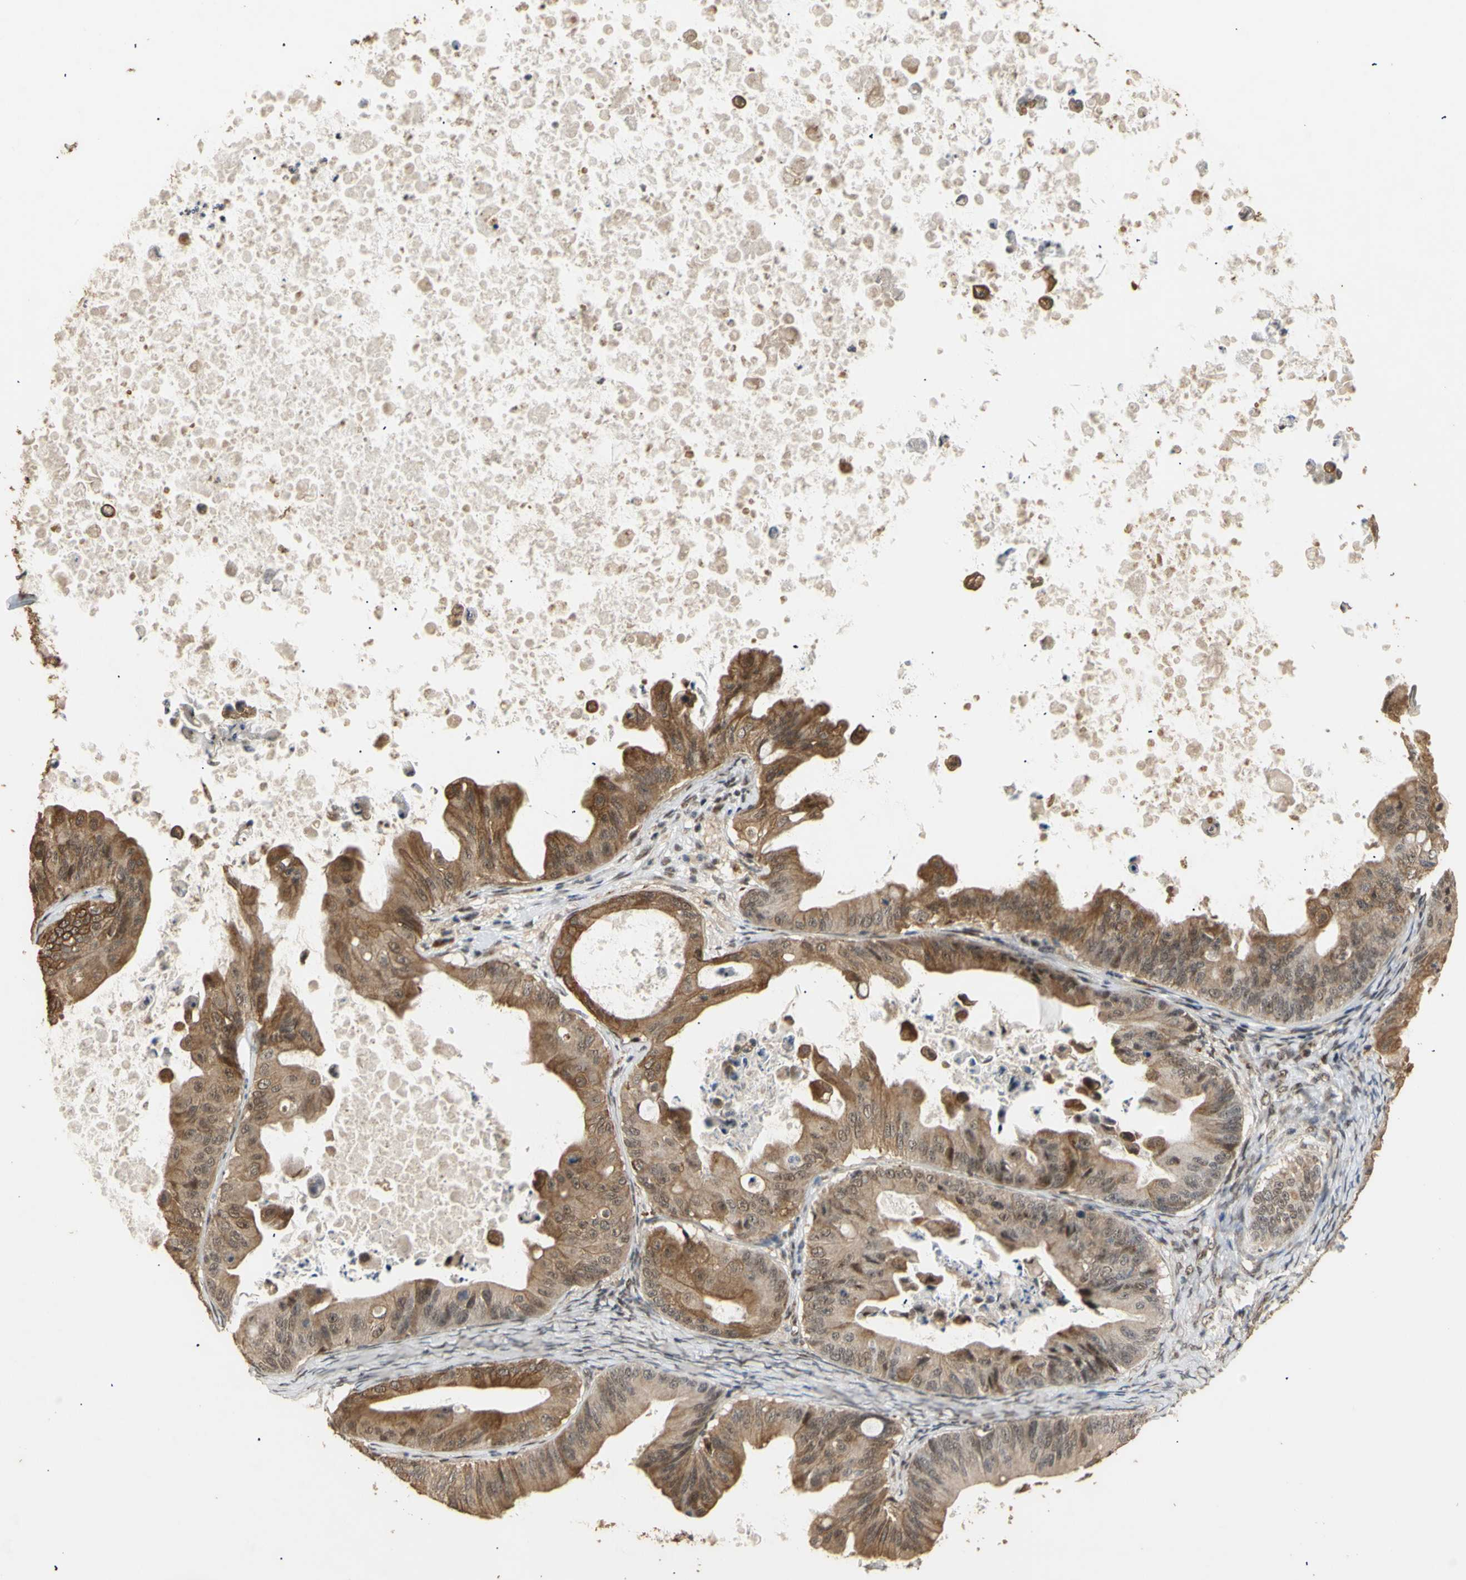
{"staining": {"intensity": "moderate", "quantity": ">75%", "location": "cytoplasmic/membranous"}, "tissue": "ovarian cancer", "cell_type": "Tumor cells", "image_type": "cancer", "snomed": [{"axis": "morphology", "description": "Cystadenocarcinoma, mucinous, NOS"}, {"axis": "topography", "description": "Ovary"}], "caption": "Immunohistochemistry (IHC) photomicrograph of neoplastic tissue: mucinous cystadenocarcinoma (ovarian) stained using IHC demonstrates medium levels of moderate protein expression localized specifically in the cytoplasmic/membranous of tumor cells, appearing as a cytoplasmic/membranous brown color.", "gene": "GTF2E2", "patient": {"sex": "female", "age": 37}}